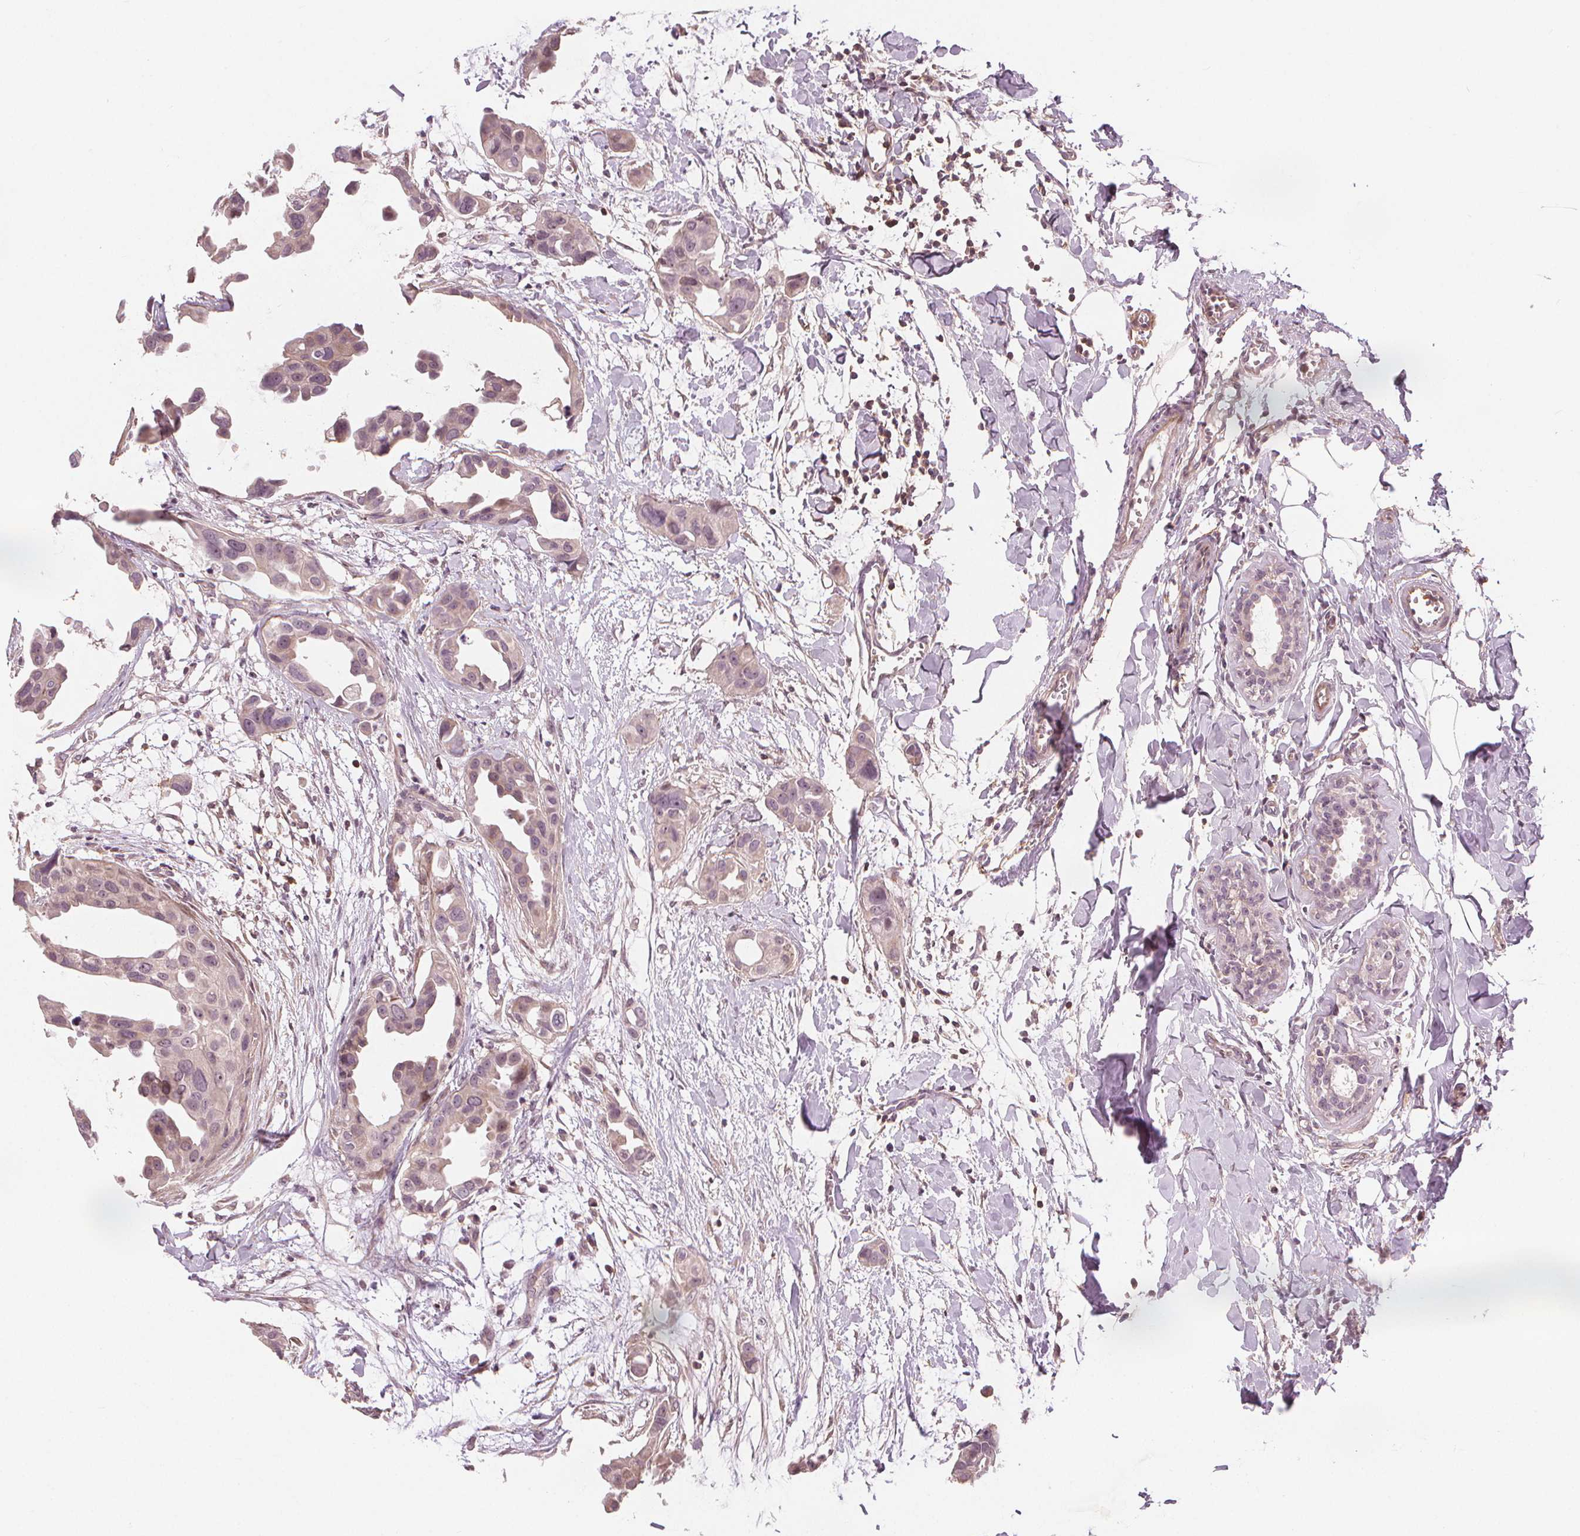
{"staining": {"intensity": "weak", "quantity": "<25%", "location": "nuclear"}, "tissue": "breast cancer", "cell_type": "Tumor cells", "image_type": "cancer", "snomed": [{"axis": "morphology", "description": "Duct carcinoma"}, {"axis": "topography", "description": "Breast"}], "caption": "IHC micrograph of invasive ductal carcinoma (breast) stained for a protein (brown), which shows no staining in tumor cells.", "gene": "SLC34A1", "patient": {"sex": "female", "age": 38}}